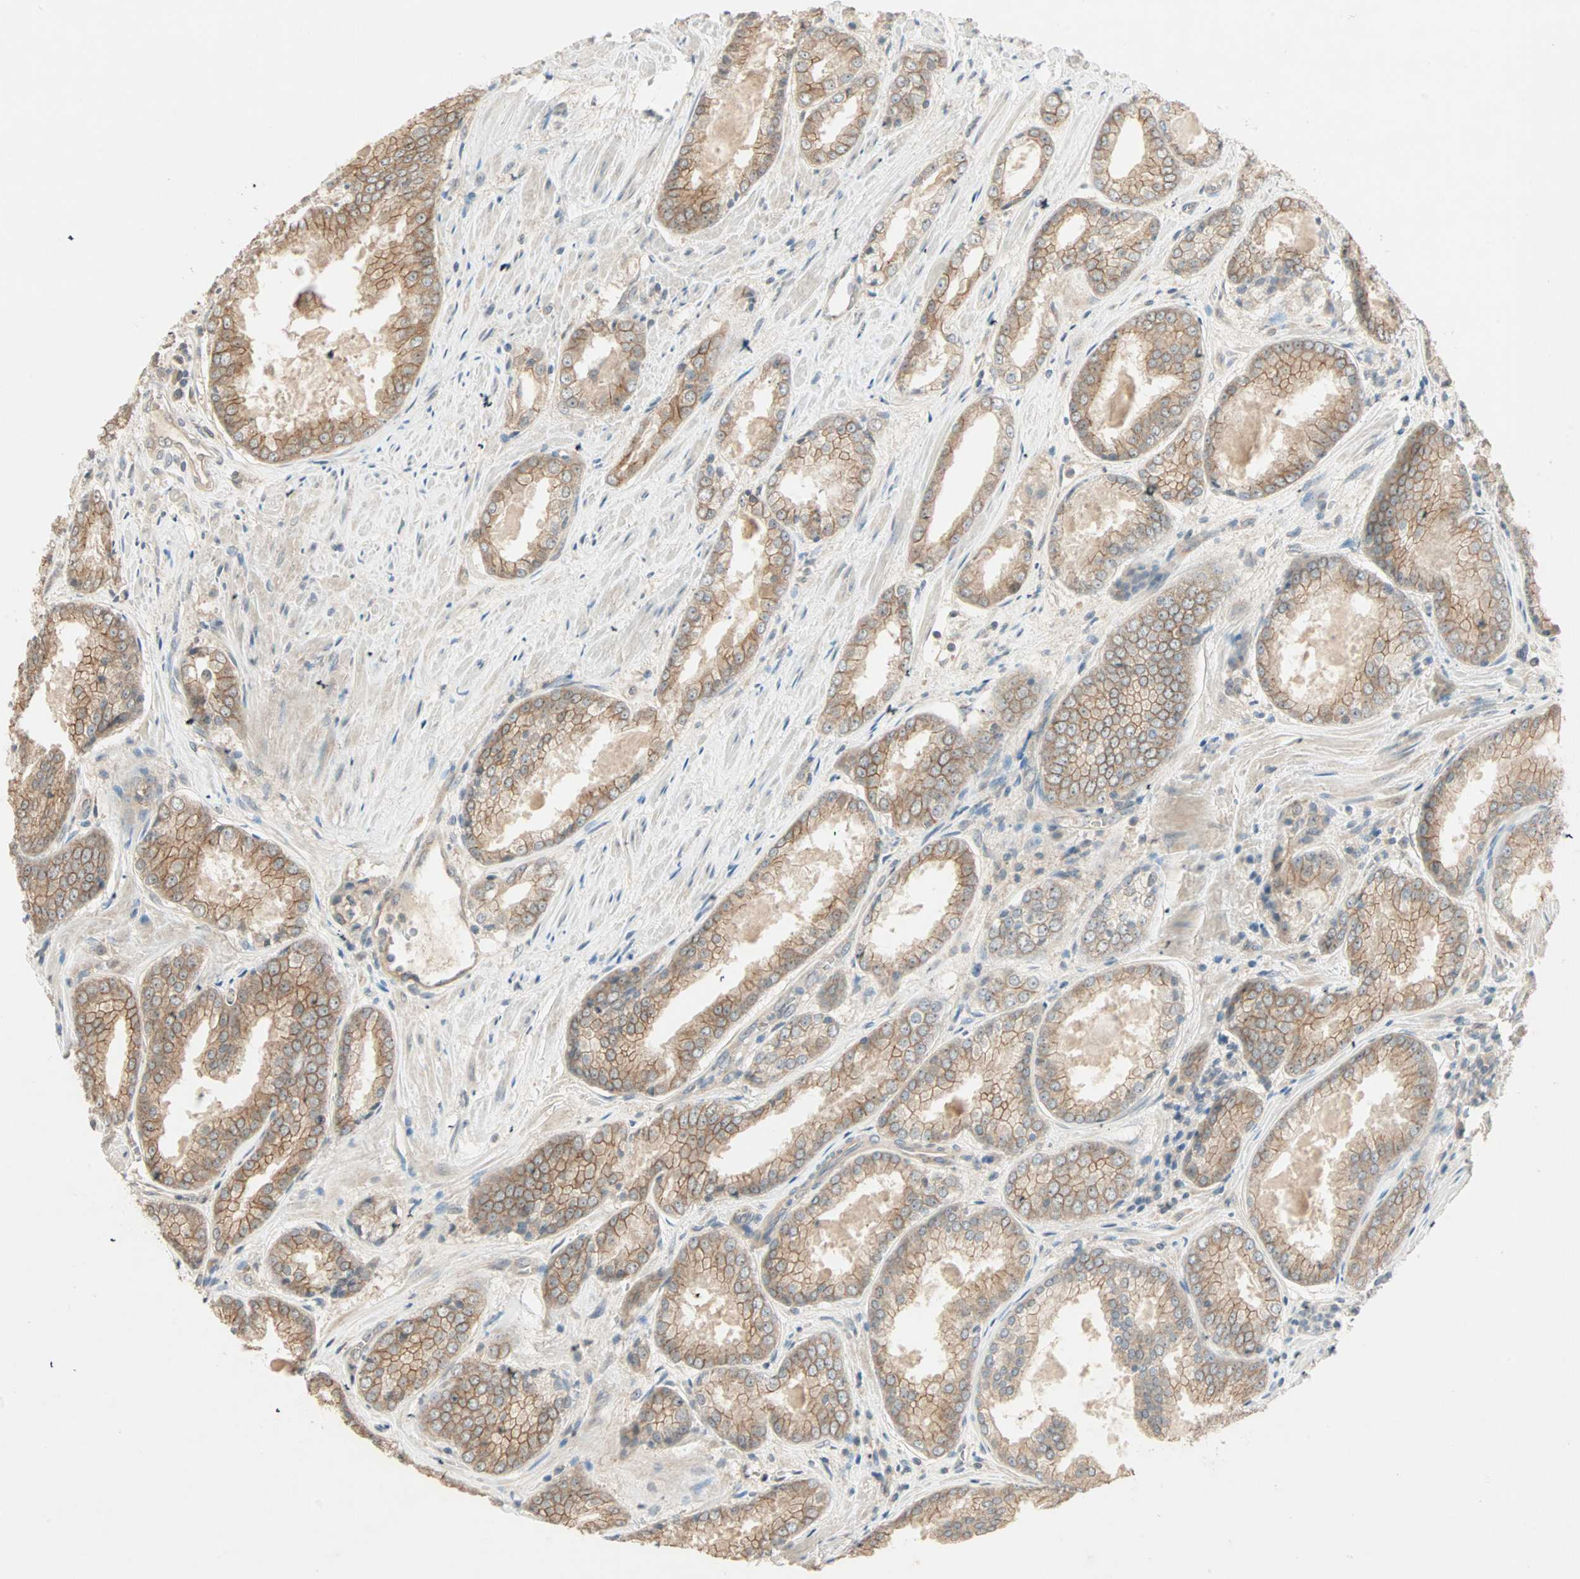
{"staining": {"intensity": "moderate", "quantity": ">75%", "location": "cytoplasmic/membranous"}, "tissue": "prostate cancer", "cell_type": "Tumor cells", "image_type": "cancer", "snomed": [{"axis": "morphology", "description": "Adenocarcinoma, Low grade"}, {"axis": "topography", "description": "Prostate"}], "caption": "Tumor cells reveal moderate cytoplasmic/membranous staining in approximately >75% of cells in prostate adenocarcinoma (low-grade).", "gene": "TTF2", "patient": {"sex": "male", "age": 64}}